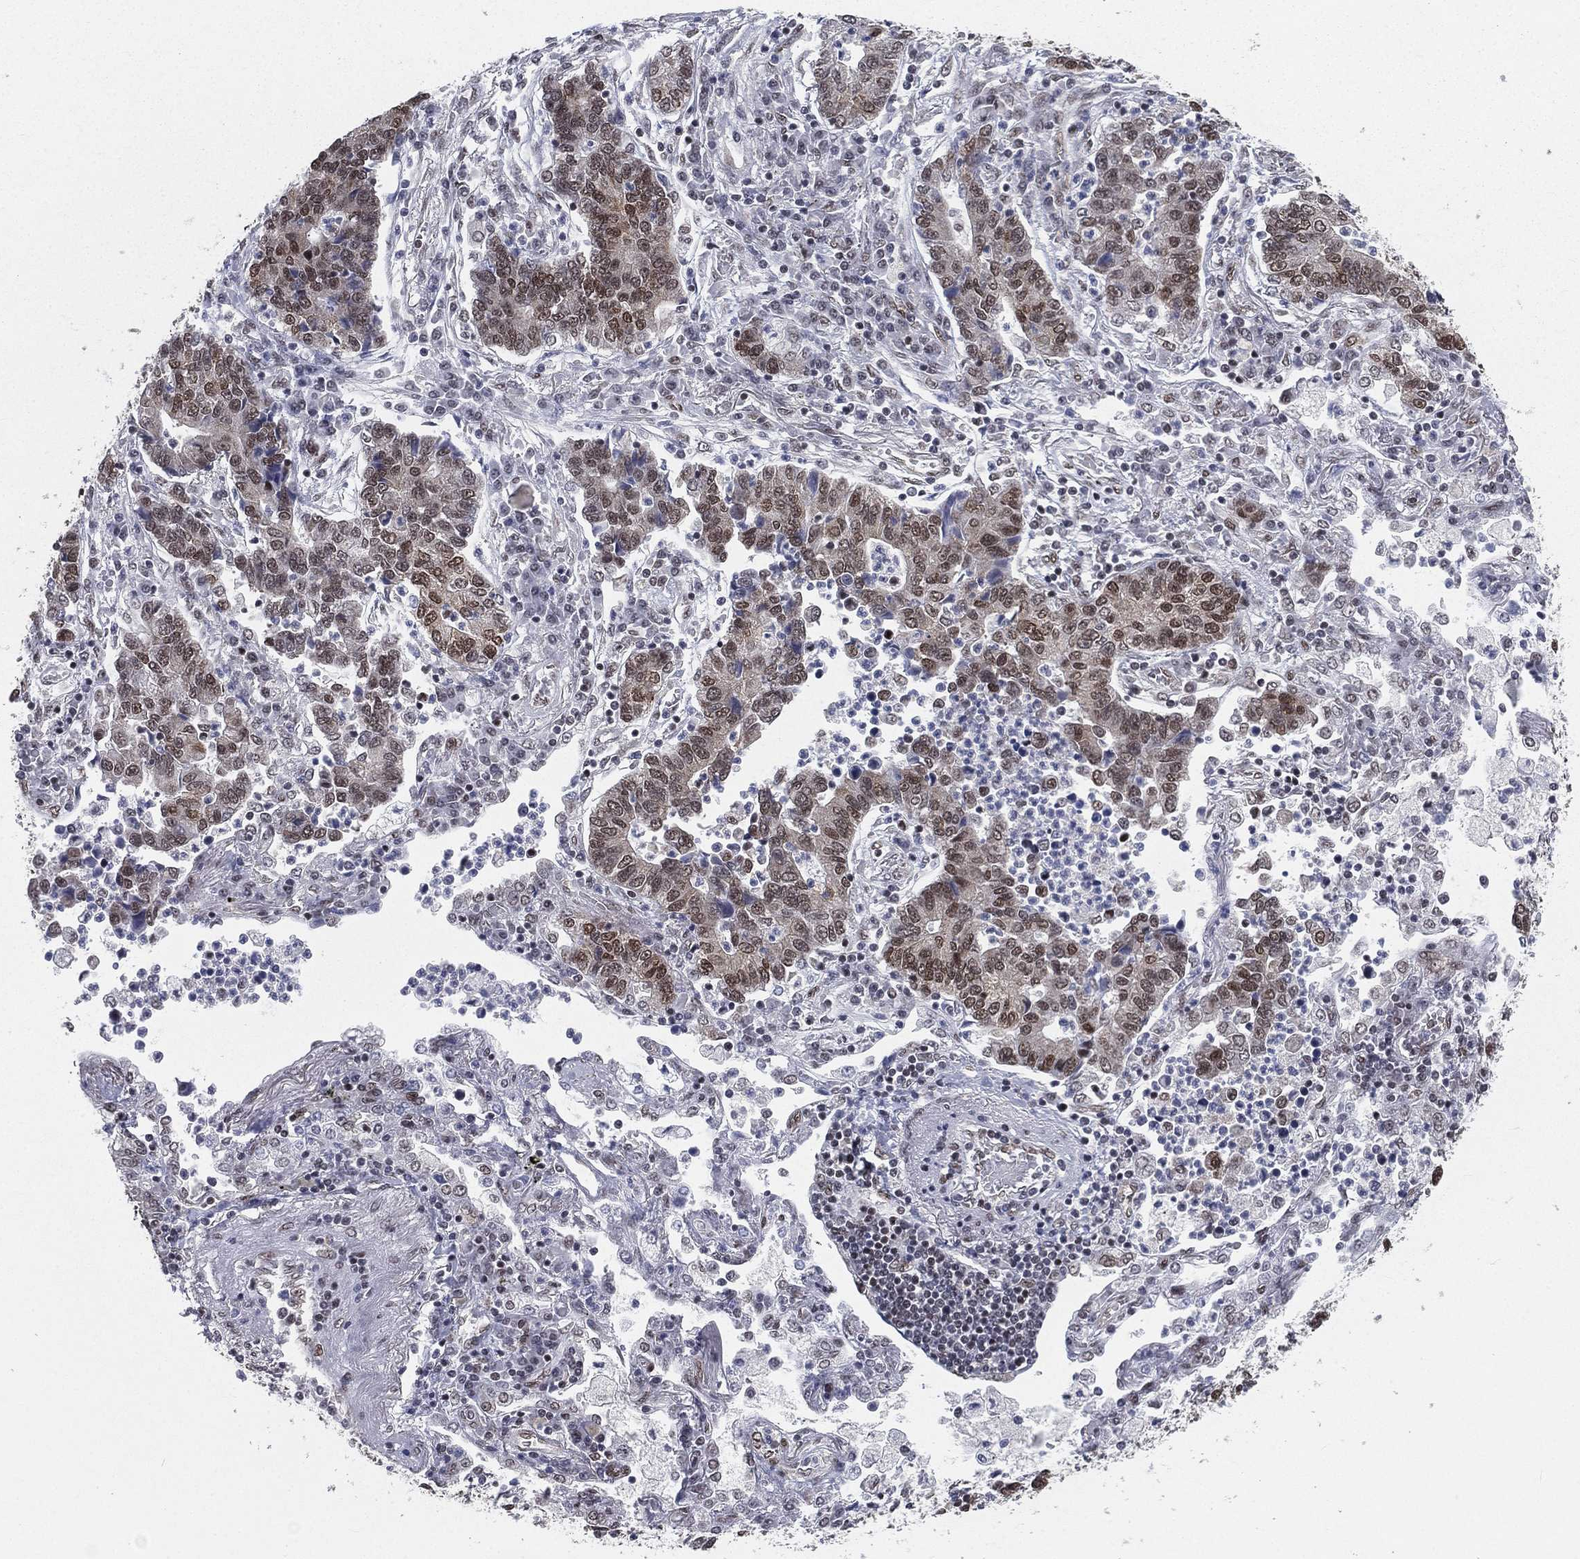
{"staining": {"intensity": "moderate", "quantity": "25%-75%", "location": "nuclear"}, "tissue": "lung cancer", "cell_type": "Tumor cells", "image_type": "cancer", "snomed": [{"axis": "morphology", "description": "Adenocarcinoma, NOS"}, {"axis": "topography", "description": "Lung"}], "caption": "Tumor cells reveal medium levels of moderate nuclear staining in about 25%-75% of cells in lung adenocarcinoma.", "gene": "FUBP3", "patient": {"sex": "female", "age": 57}}